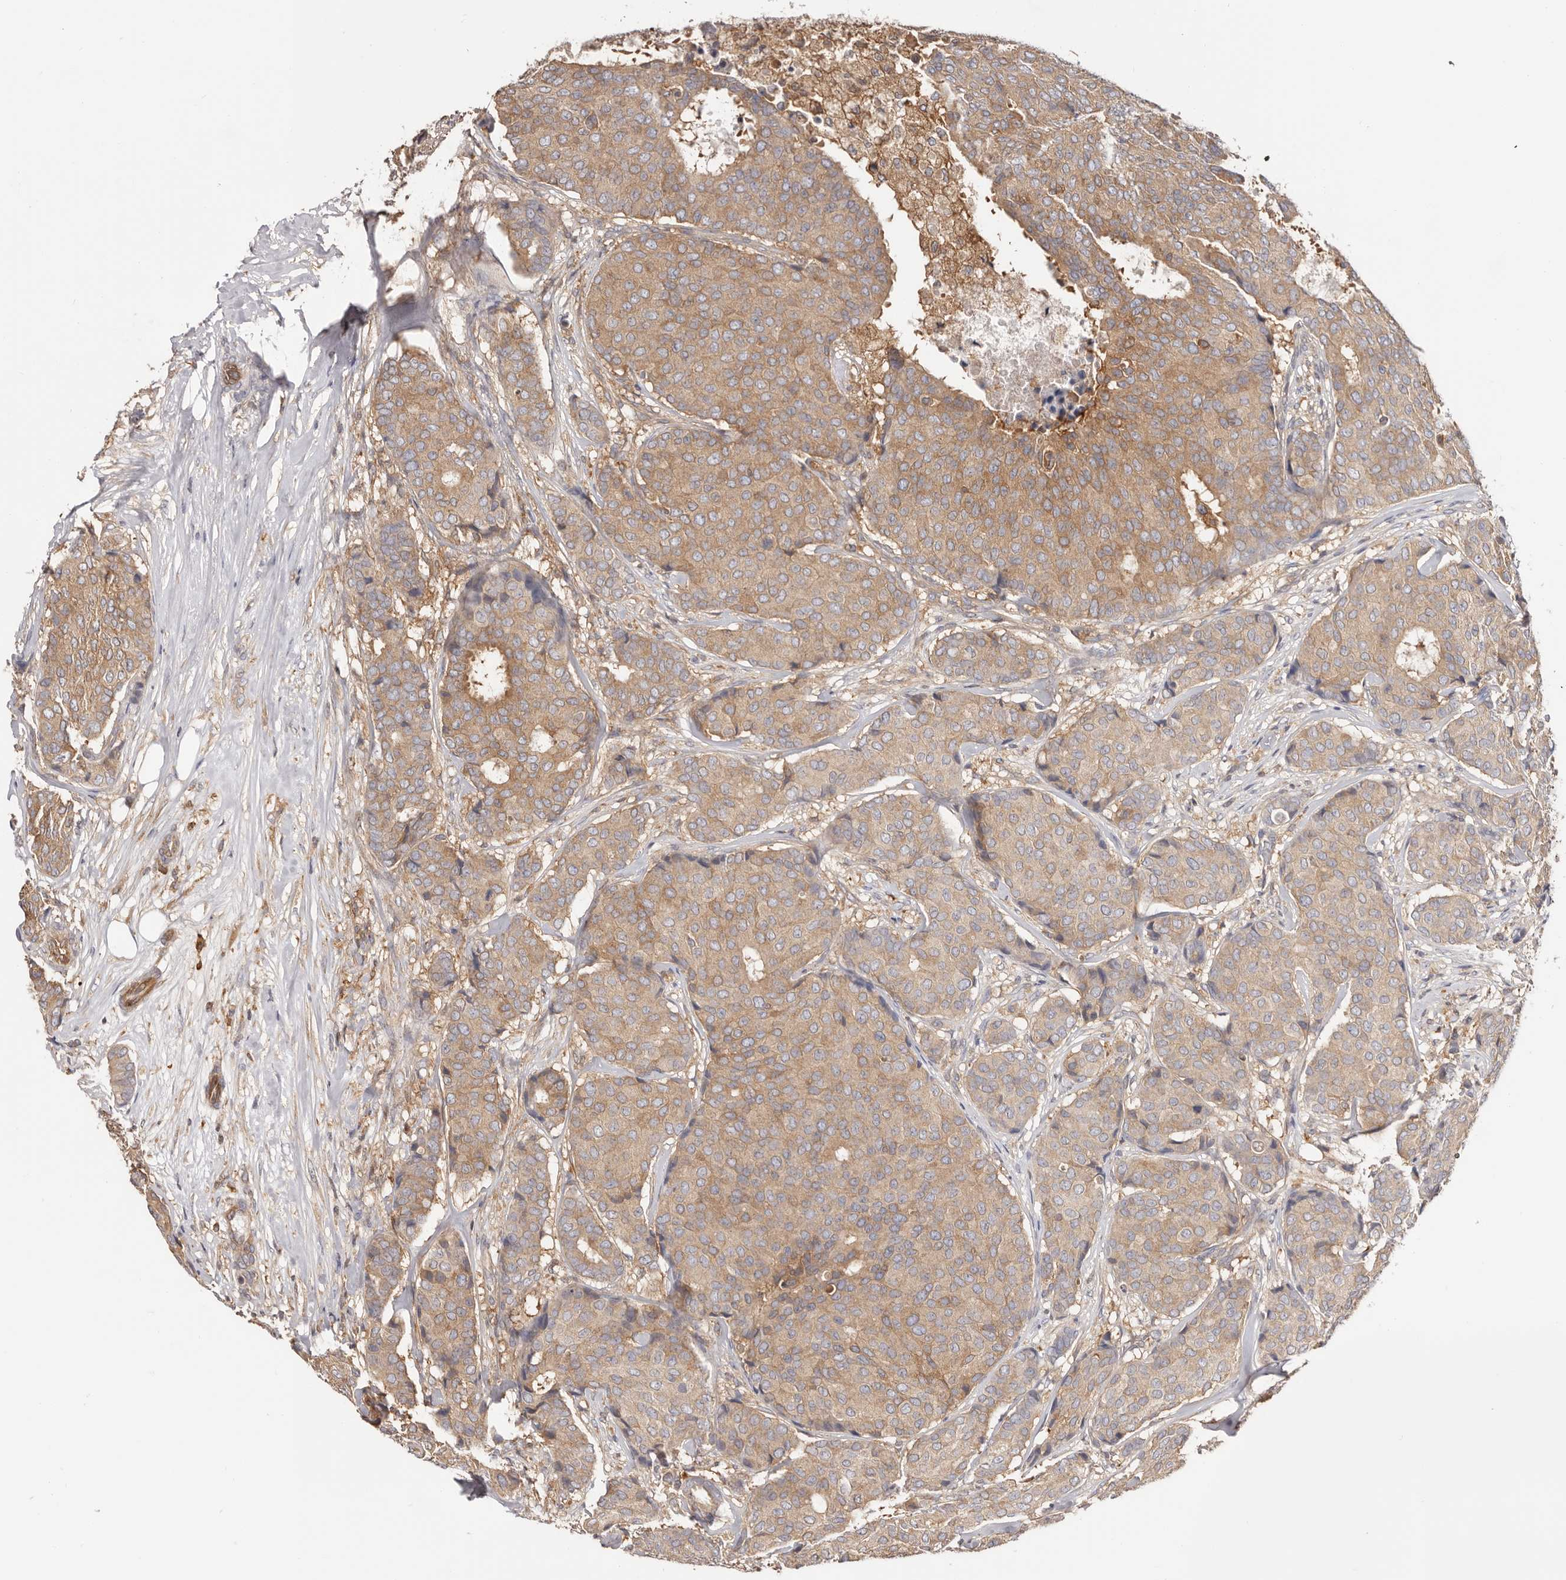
{"staining": {"intensity": "weak", "quantity": ">75%", "location": "cytoplasmic/membranous"}, "tissue": "breast cancer", "cell_type": "Tumor cells", "image_type": "cancer", "snomed": [{"axis": "morphology", "description": "Duct carcinoma"}, {"axis": "topography", "description": "Breast"}], "caption": "A low amount of weak cytoplasmic/membranous positivity is seen in approximately >75% of tumor cells in invasive ductal carcinoma (breast) tissue.", "gene": "LAP3", "patient": {"sex": "female", "age": 75}}